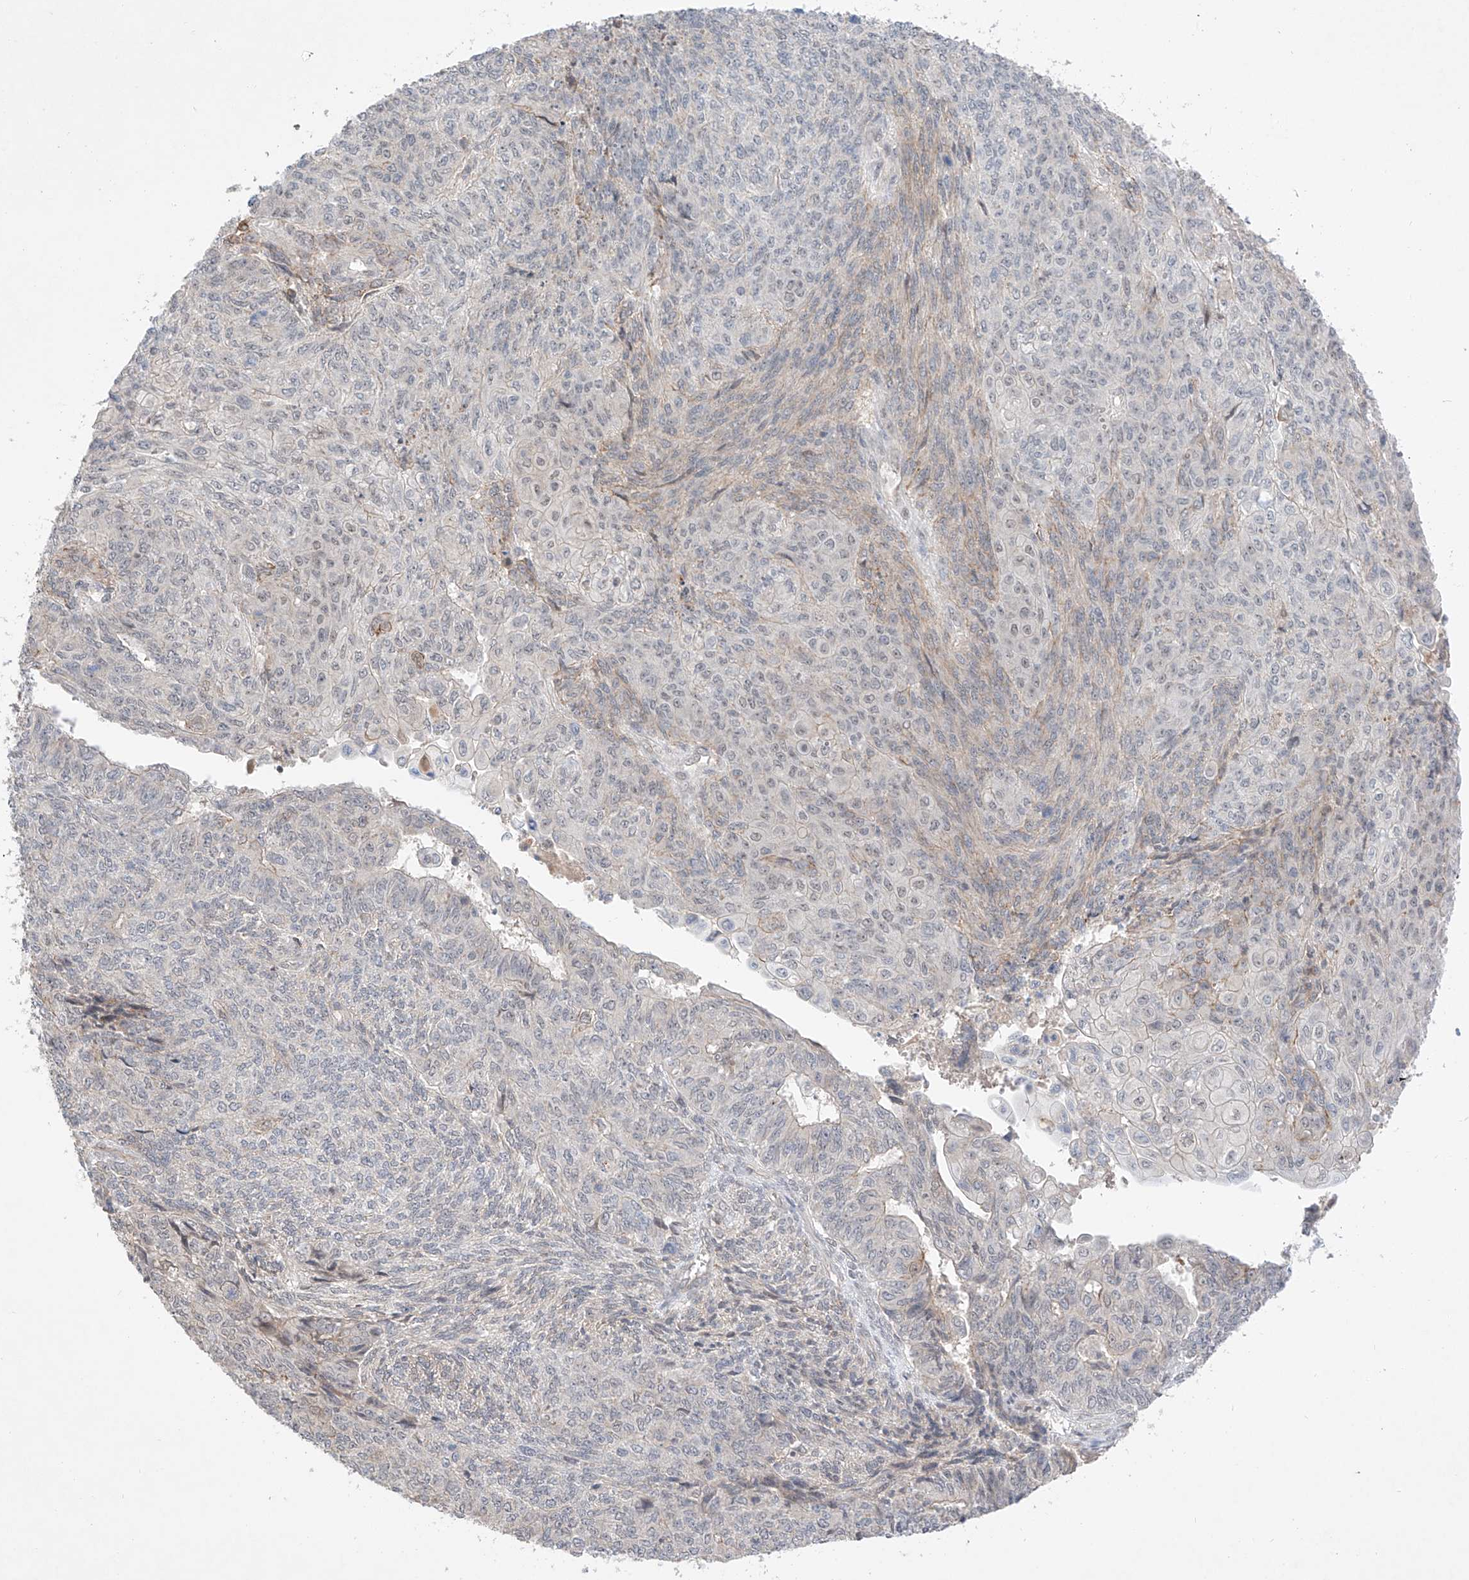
{"staining": {"intensity": "negative", "quantity": "none", "location": "none"}, "tissue": "endometrial cancer", "cell_type": "Tumor cells", "image_type": "cancer", "snomed": [{"axis": "morphology", "description": "Adenocarcinoma, NOS"}, {"axis": "topography", "description": "Endometrium"}], "caption": "Human endometrial cancer stained for a protein using immunohistochemistry displays no expression in tumor cells.", "gene": "IL22RA2", "patient": {"sex": "female", "age": 32}}